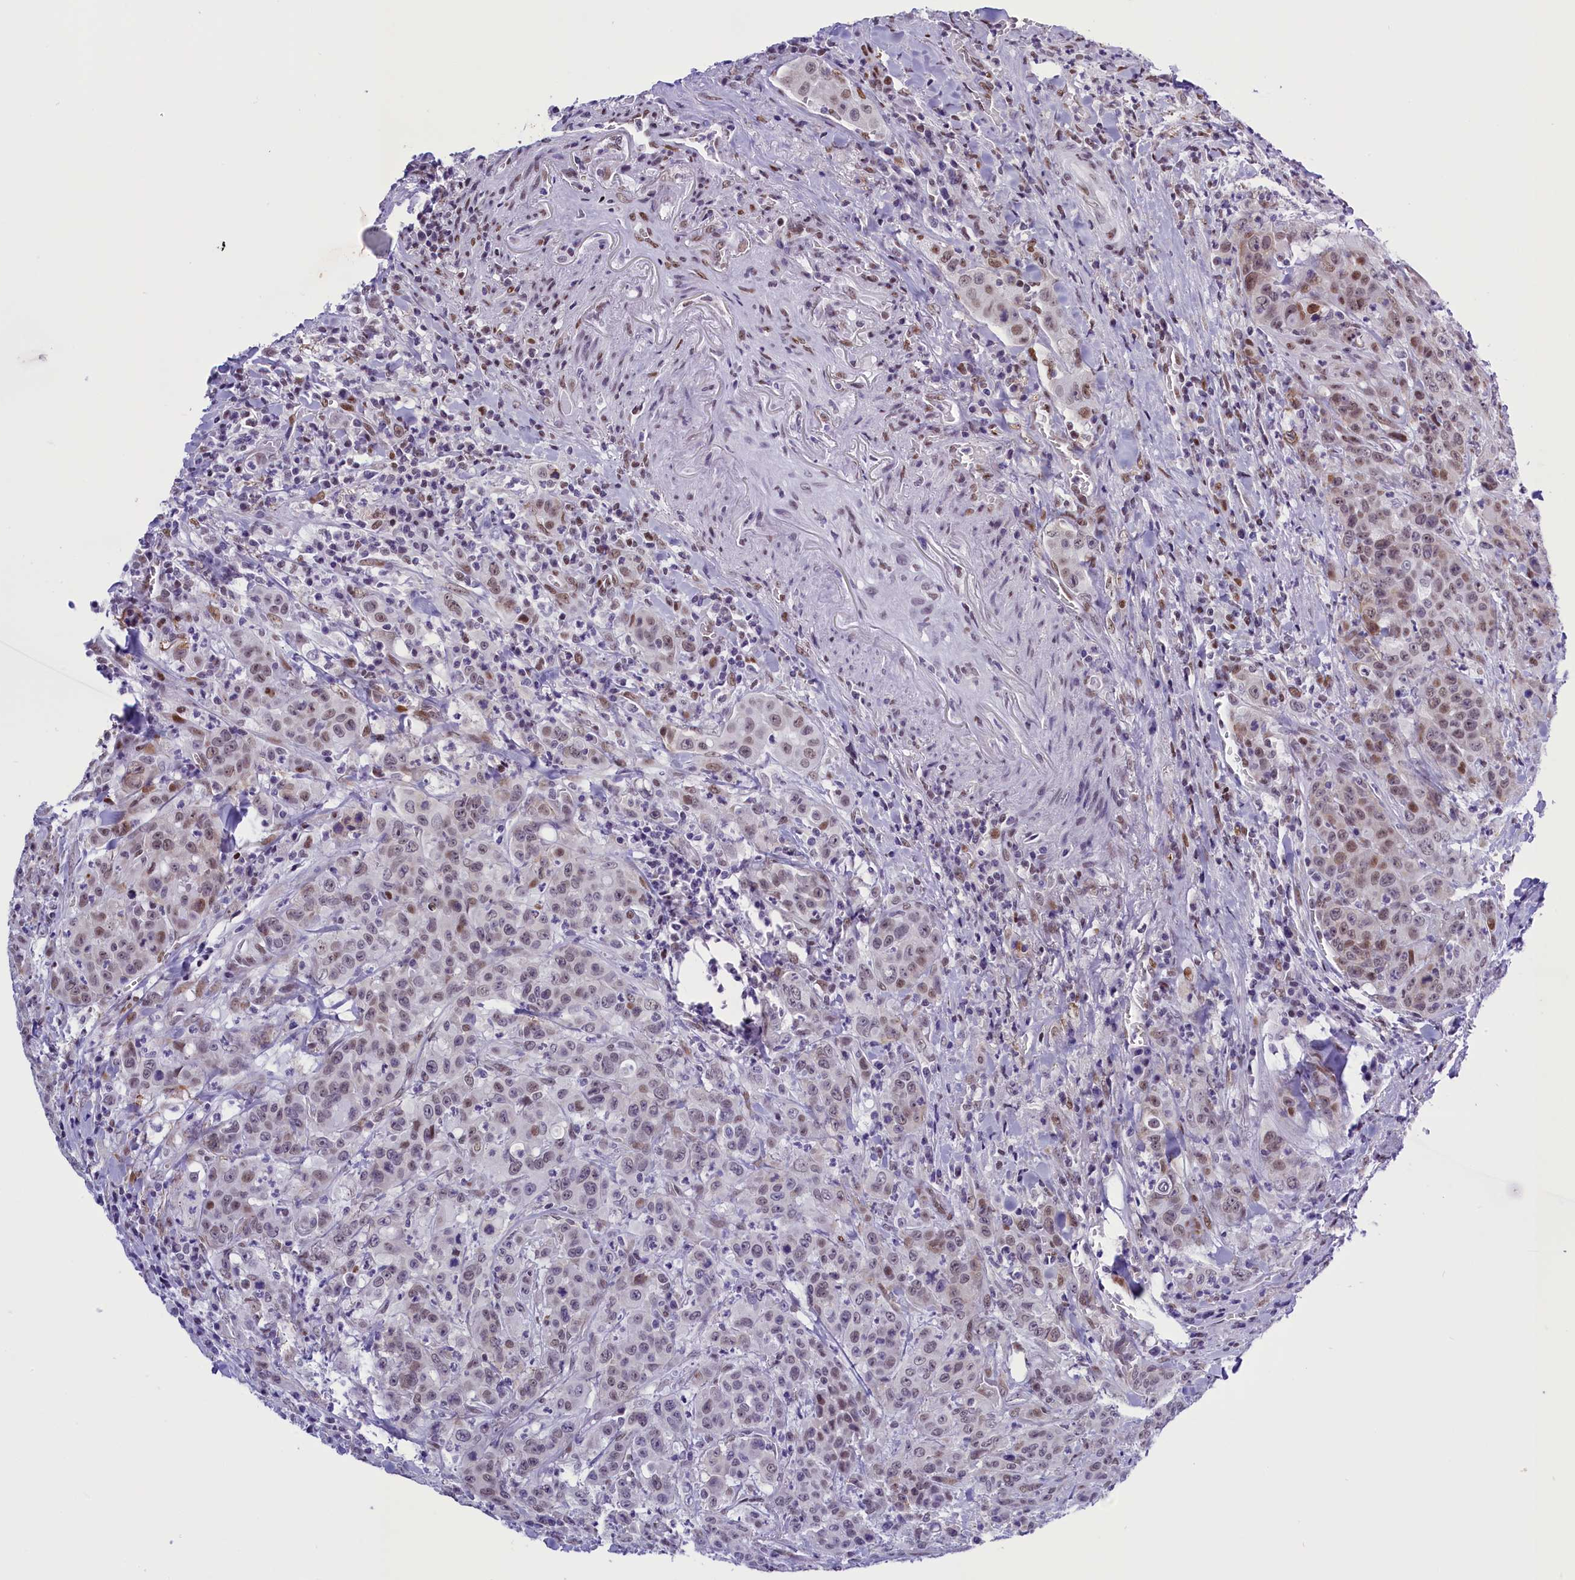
{"staining": {"intensity": "moderate", "quantity": "25%-75%", "location": "nuclear"}, "tissue": "colorectal cancer", "cell_type": "Tumor cells", "image_type": "cancer", "snomed": [{"axis": "morphology", "description": "Adenocarcinoma, NOS"}, {"axis": "topography", "description": "Colon"}], "caption": "Immunohistochemical staining of colorectal adenocarcinoma shows medium levels of moderate nuclear protein positivity in approximately 25%-75% of tumor cells.", "gene": "RPS6KB1", "patient": {"sex": "male", "age": 62}}